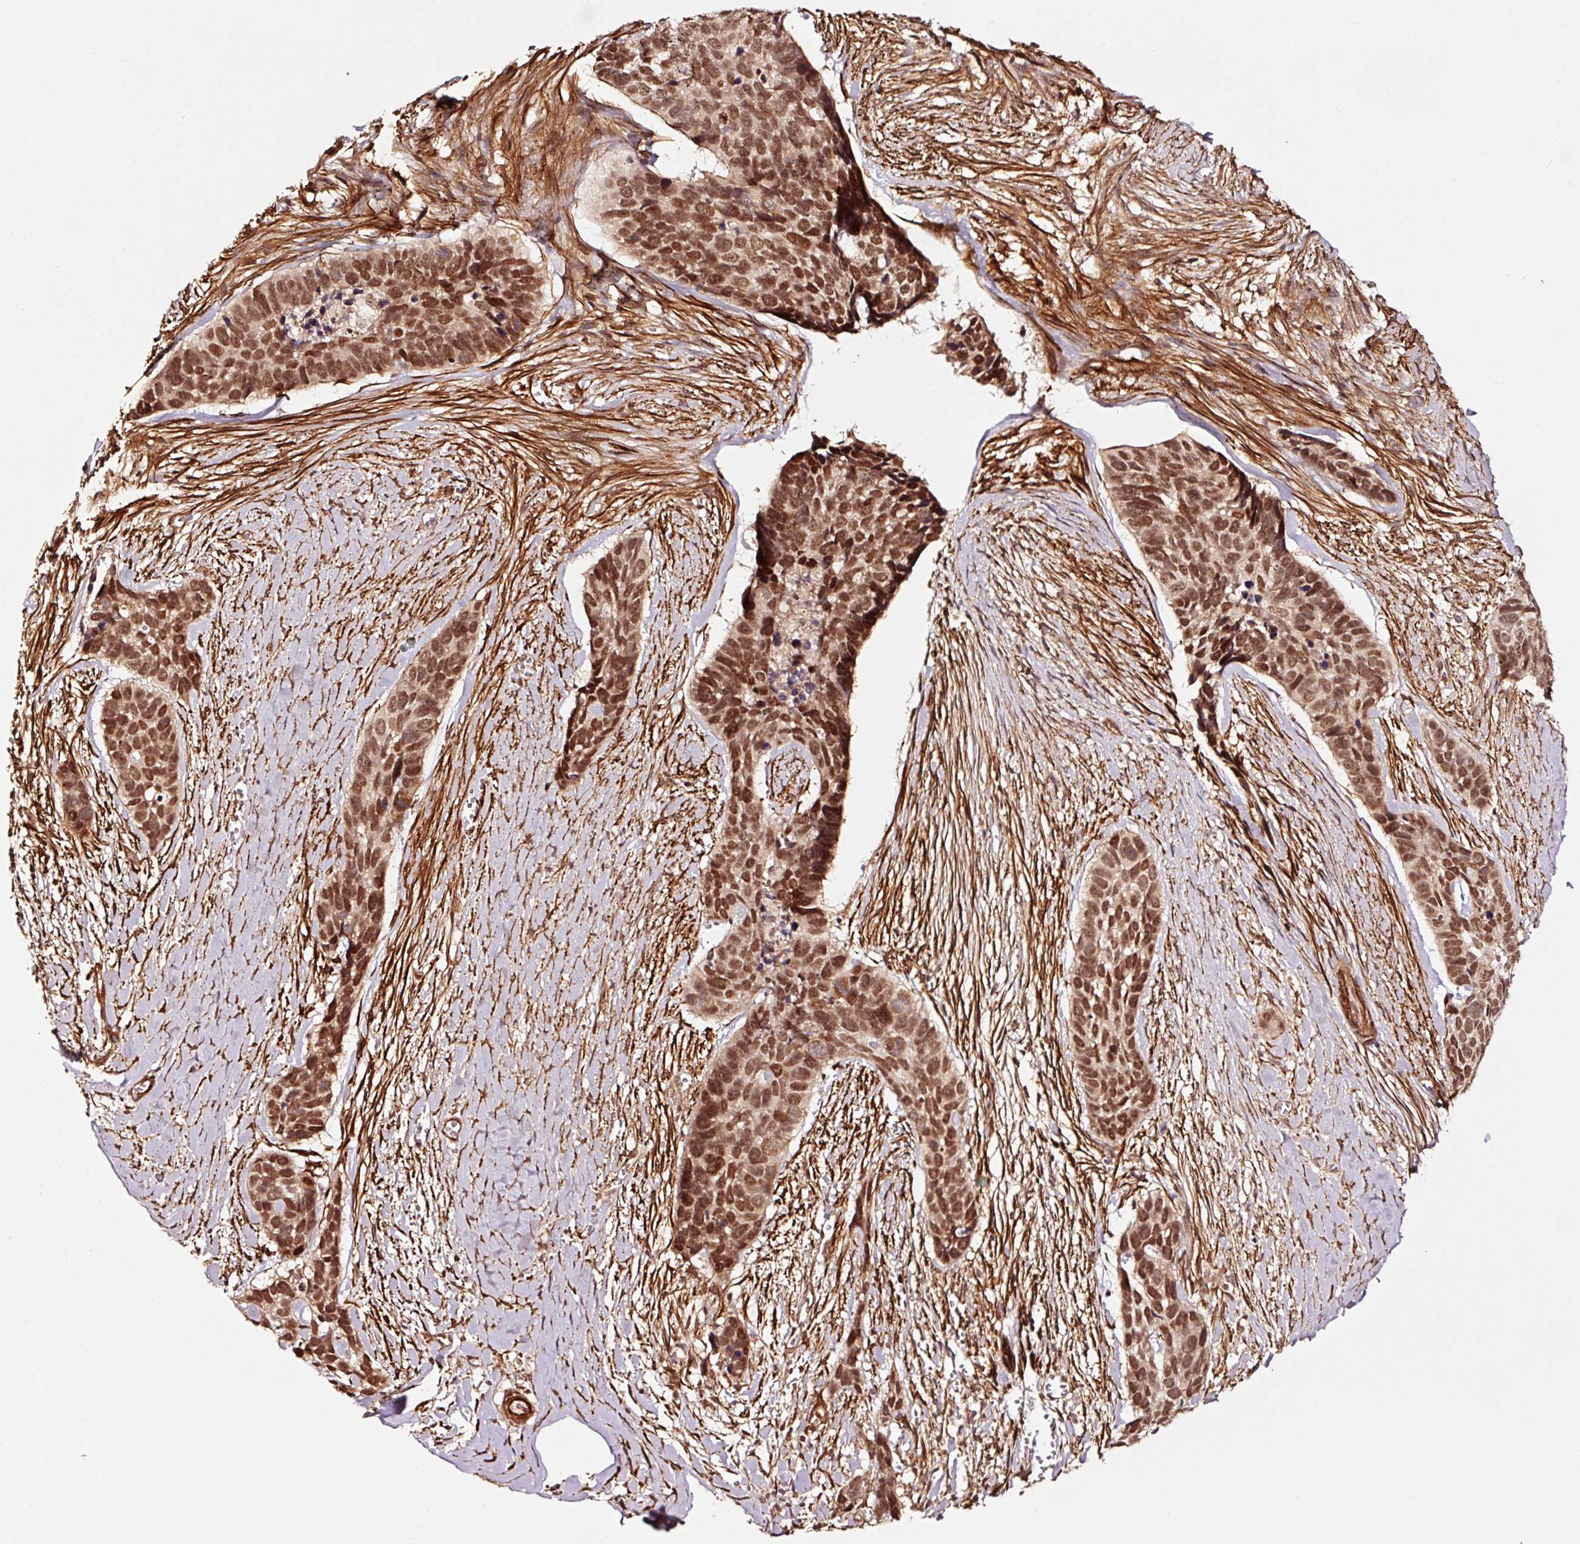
{"staining": {"intensity": "strong", "quantity": ">75%", "location": "nuclear"}, "tissue": "skin cancer", "cell_type": "Tumor cells", "image_type": "cancer", "snomed": [{"axis": "morphology", "description": "Basal cell carcinoma"}, {"axis": "topography", "description": "Skin"}], "caption": "Immunohistochemical staining of human skin cancer demonstrates high levels of strong nuclear staining in about >75% of tumor cells.", "gene": "TPM1", "patient": {"sex": "female", "age": 82}}